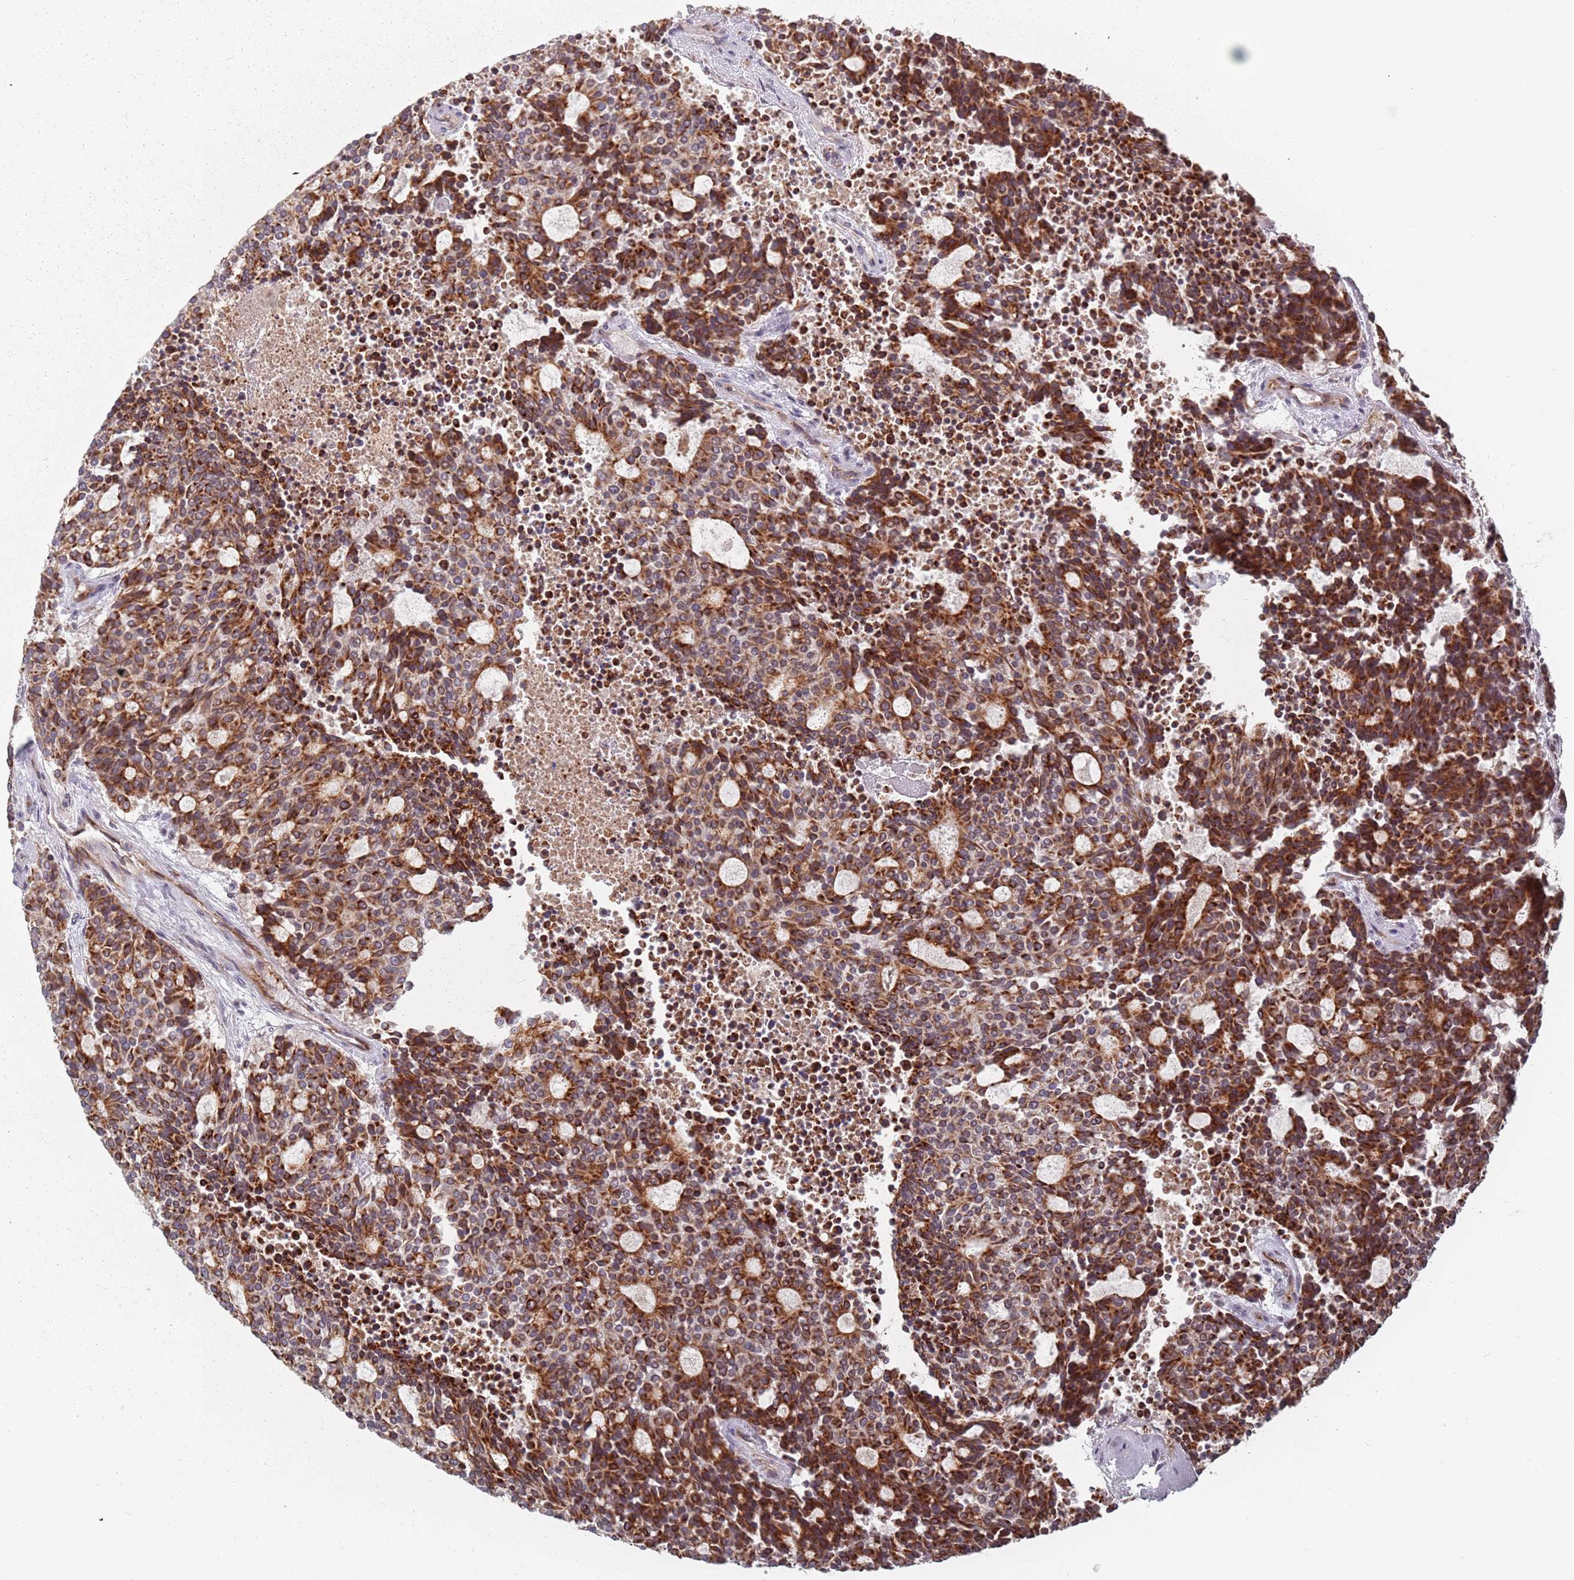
{"staining": {"intensity": "strong", "quantity": ">75%", "location": "cytoplasmic/membranous"}, "tissue": "carcinoid", "cell_type": "Tumor cells", "image_type": "cancer", "snomed": [{"axis": "morphology", "description": "Carcinoid, malignant, NOS"}, {"axis": "topography", "description": "Pancreas"}], "caption": "This histopathology image reveals carcinoid (malignant) stained with IHC to label a protein in brown. The cytoplasmic/membranous of tumor cells show strong positivity for the protein. Nuclei are counter-stained blue.", "gene": "ADAL", "patient": {"sex": "female", "age": 54}}